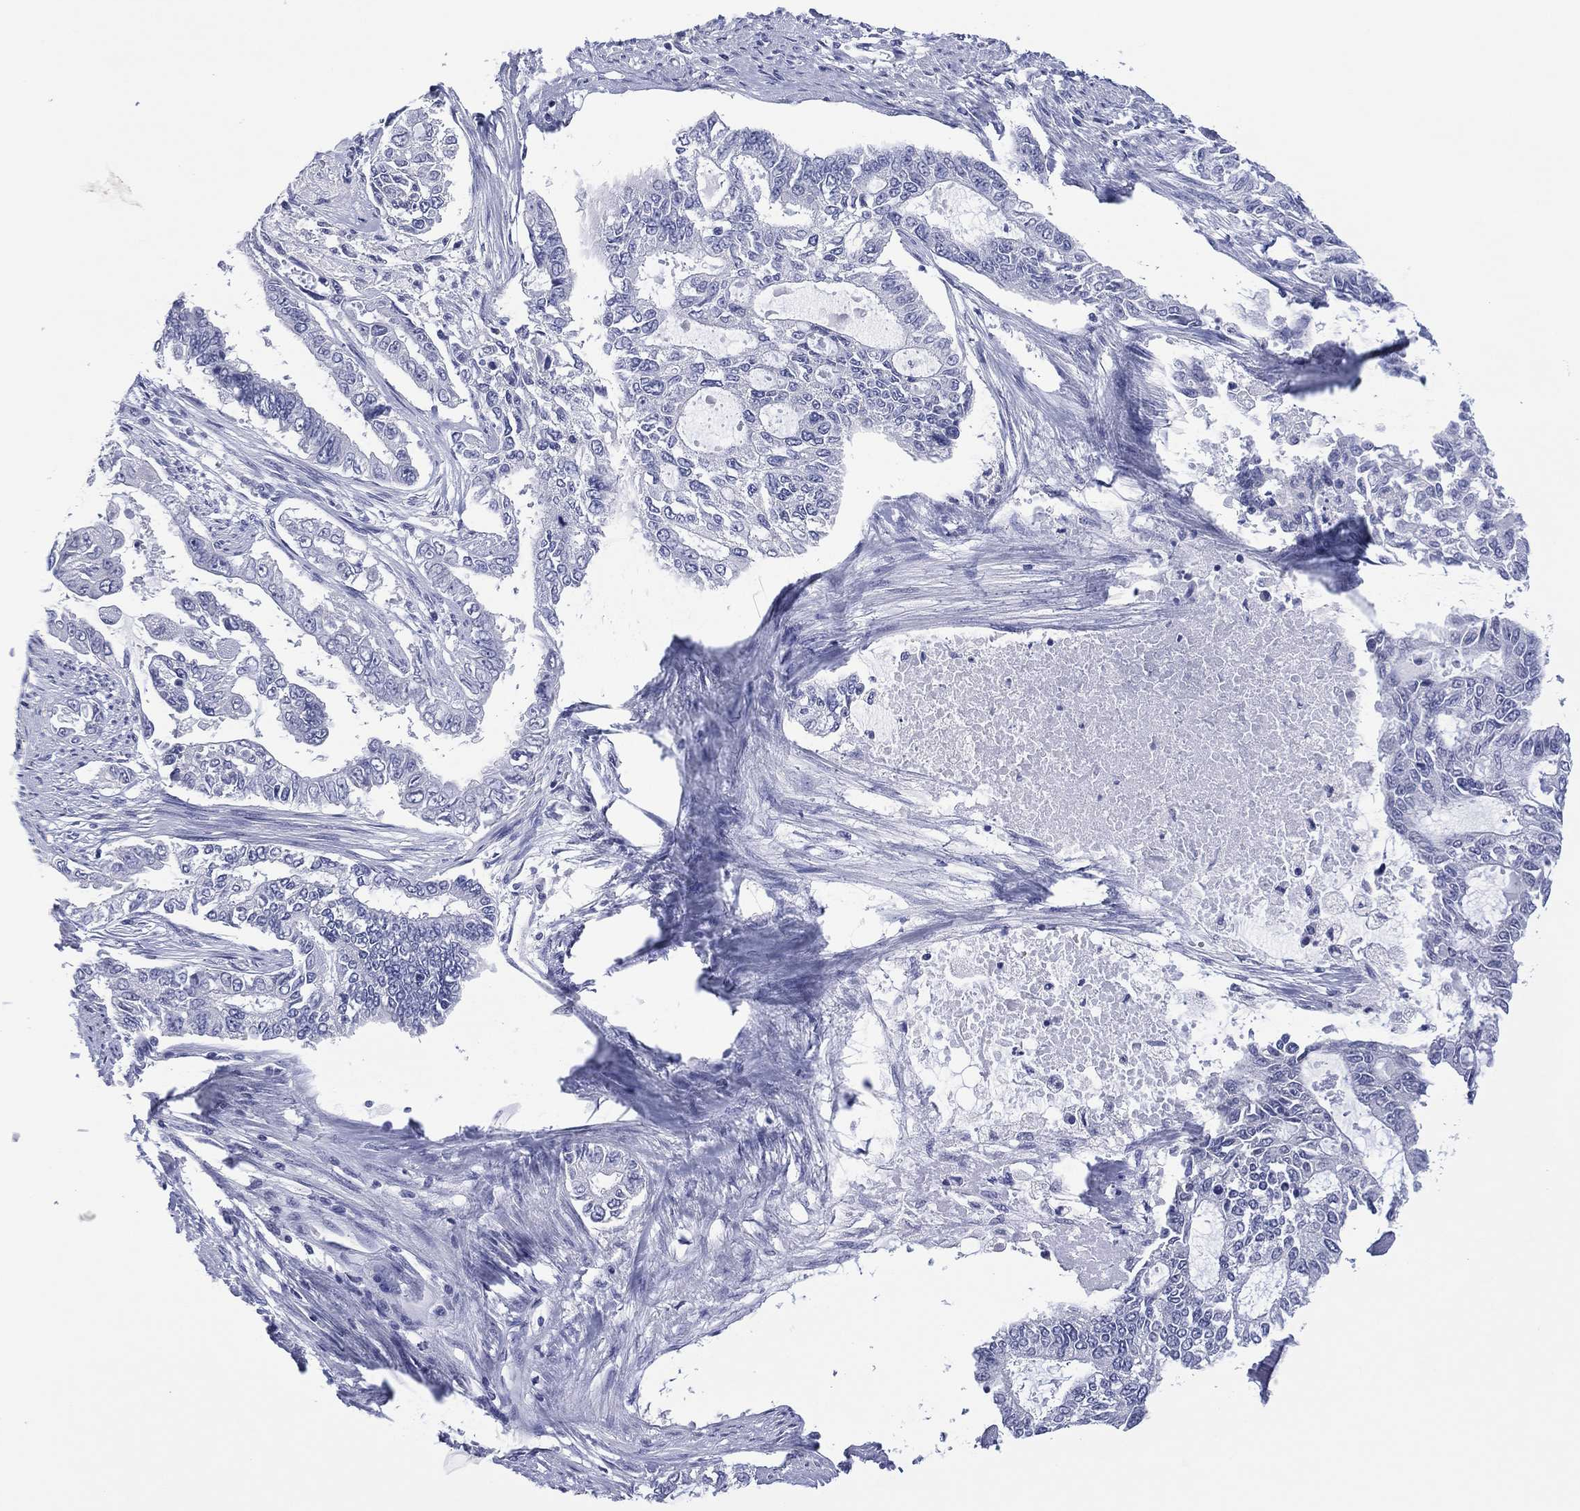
{"staining": {"intensity": "negative", "quantity": "none", "location": "none"}, "tissue": "endometrial cancer", "cell_type": "Tumor cells", "image_type": "cancer", "snomed": [{"axis": "morphology", "description": "Adenocarcinoma, NOS"}, {"axis": "topography", "description": "Uterus"}], "caption": "A high-resolution image shows immunohistochemistry staining of adenocarcinoma (endometrial), which exhibits no significant positivity in tumor cells. (DAB immunohistochemistry, high magnification).", "gene": "UTF1", "patient": {"sex": "female", "age": 59}}